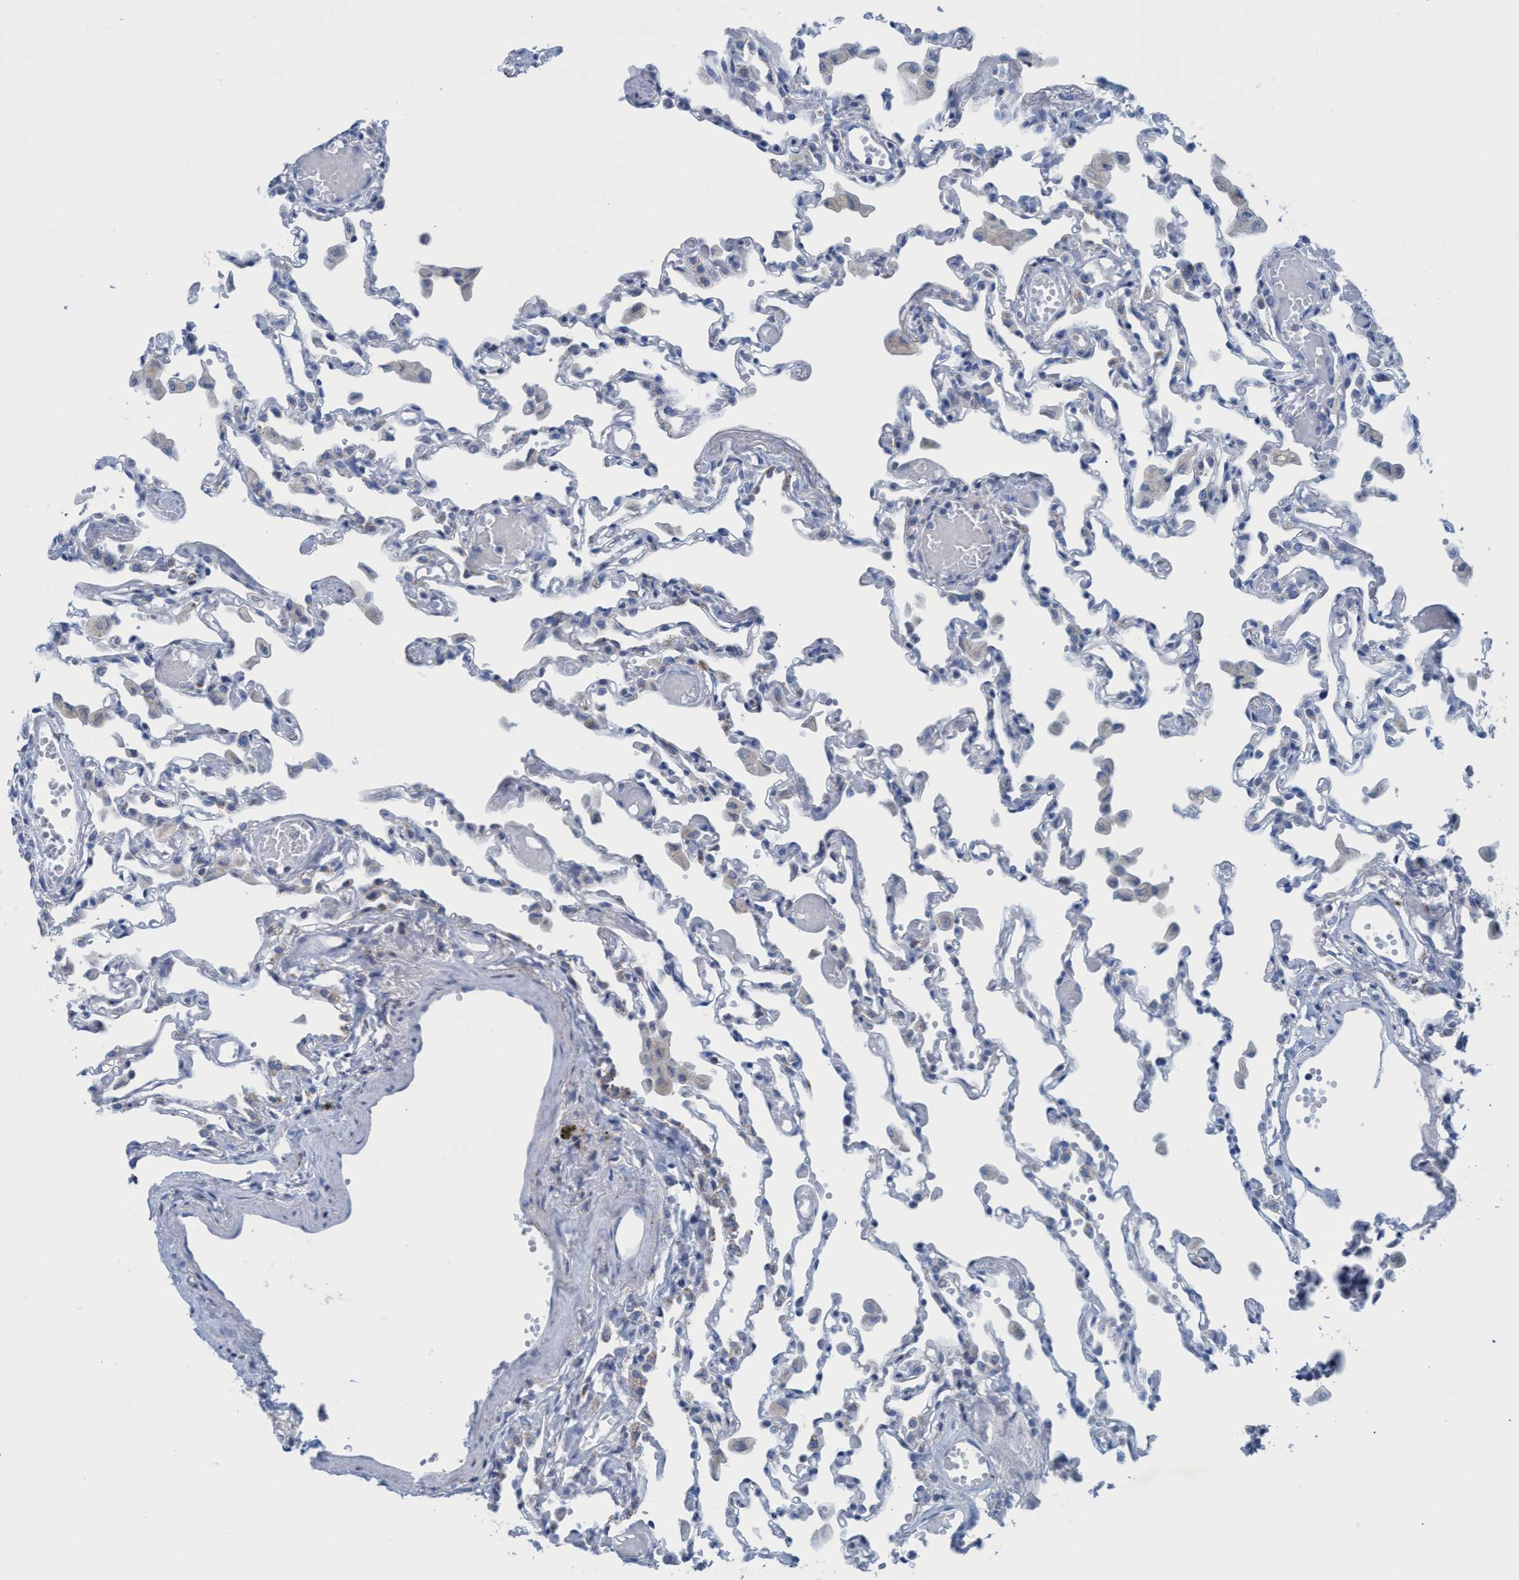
{"staining": {"intensity": "moderate", "quantity": "<25%", "location": "cytoplasmic/membranous"}, "tissue": "lung", "cell_type": "Alveolar cells", "image_type": "normal", "snomed": [{"axis": "morphology", "description": "Normal tissue, NOS"}, {"axis": "topography", "description": "Bronchus"}, {"axis": "topography", "description": "Lung"}], "caption": "DAB immunohistochemical staining of benign lung exhibits moderate cytoplasmic/membranous protein positivity in approximately <25% of alveolar cells.", "gene": "GGA3", "patient": {"sex": "female", "age": 49}}